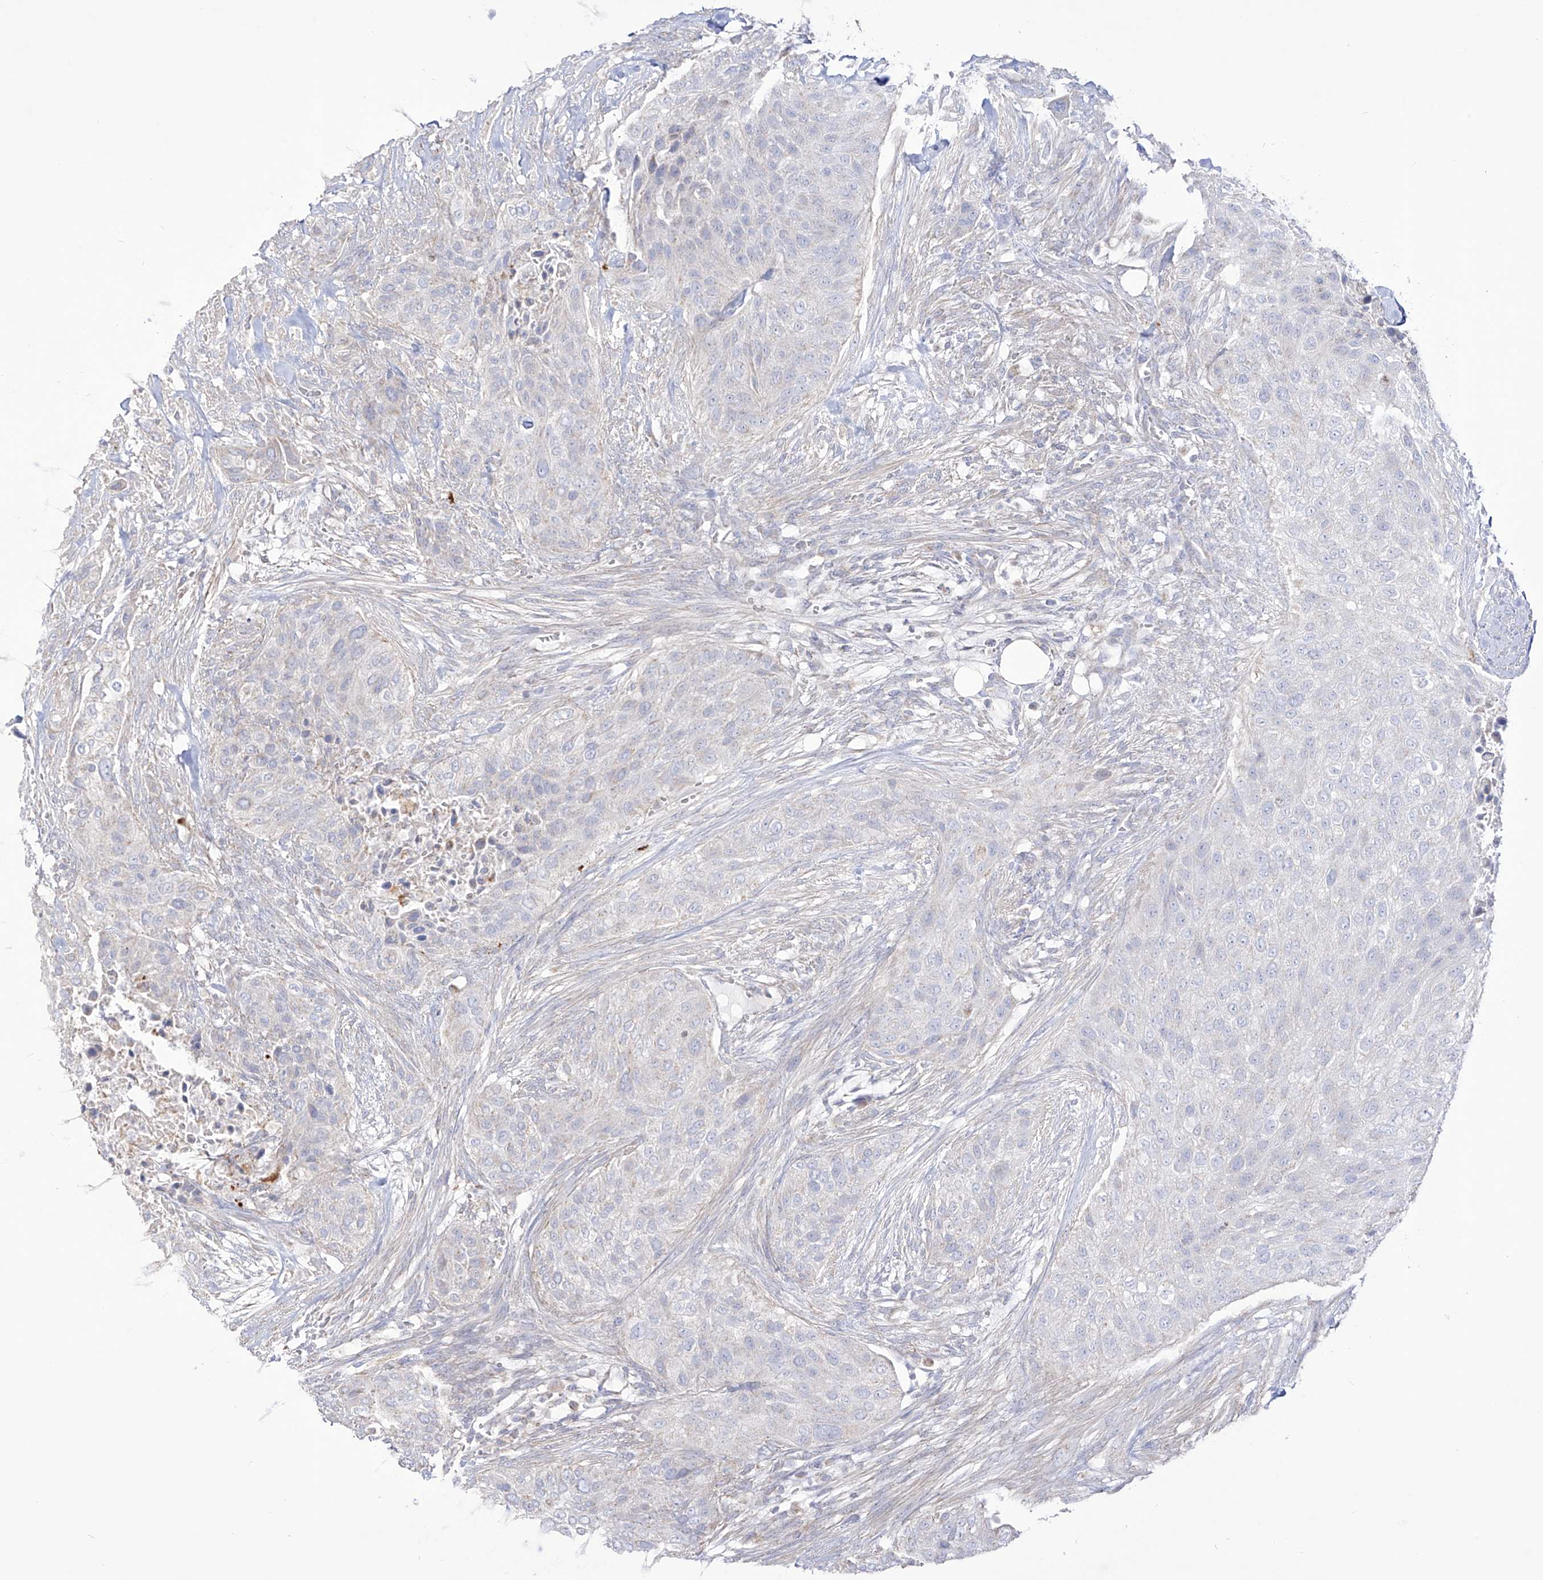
{"staining": {"intensity": "negative", "quantity": "none", "location": "none"}, "tissue": "urothelial cancer", "cell_type": "Tumor cells", "image_type": "cancer", "snomed": [{"axis": "morphology", "description": "Urothelial carcinoma, High grade"}, {"axis": "topography", "description": "Urinary bladder"}], "caption": "Human urothelial cancer stained for a protein using IHC shows no expression in tumor cells.", "gene": "RCHY1", "patient": {"sex": "male", "age": 35}}